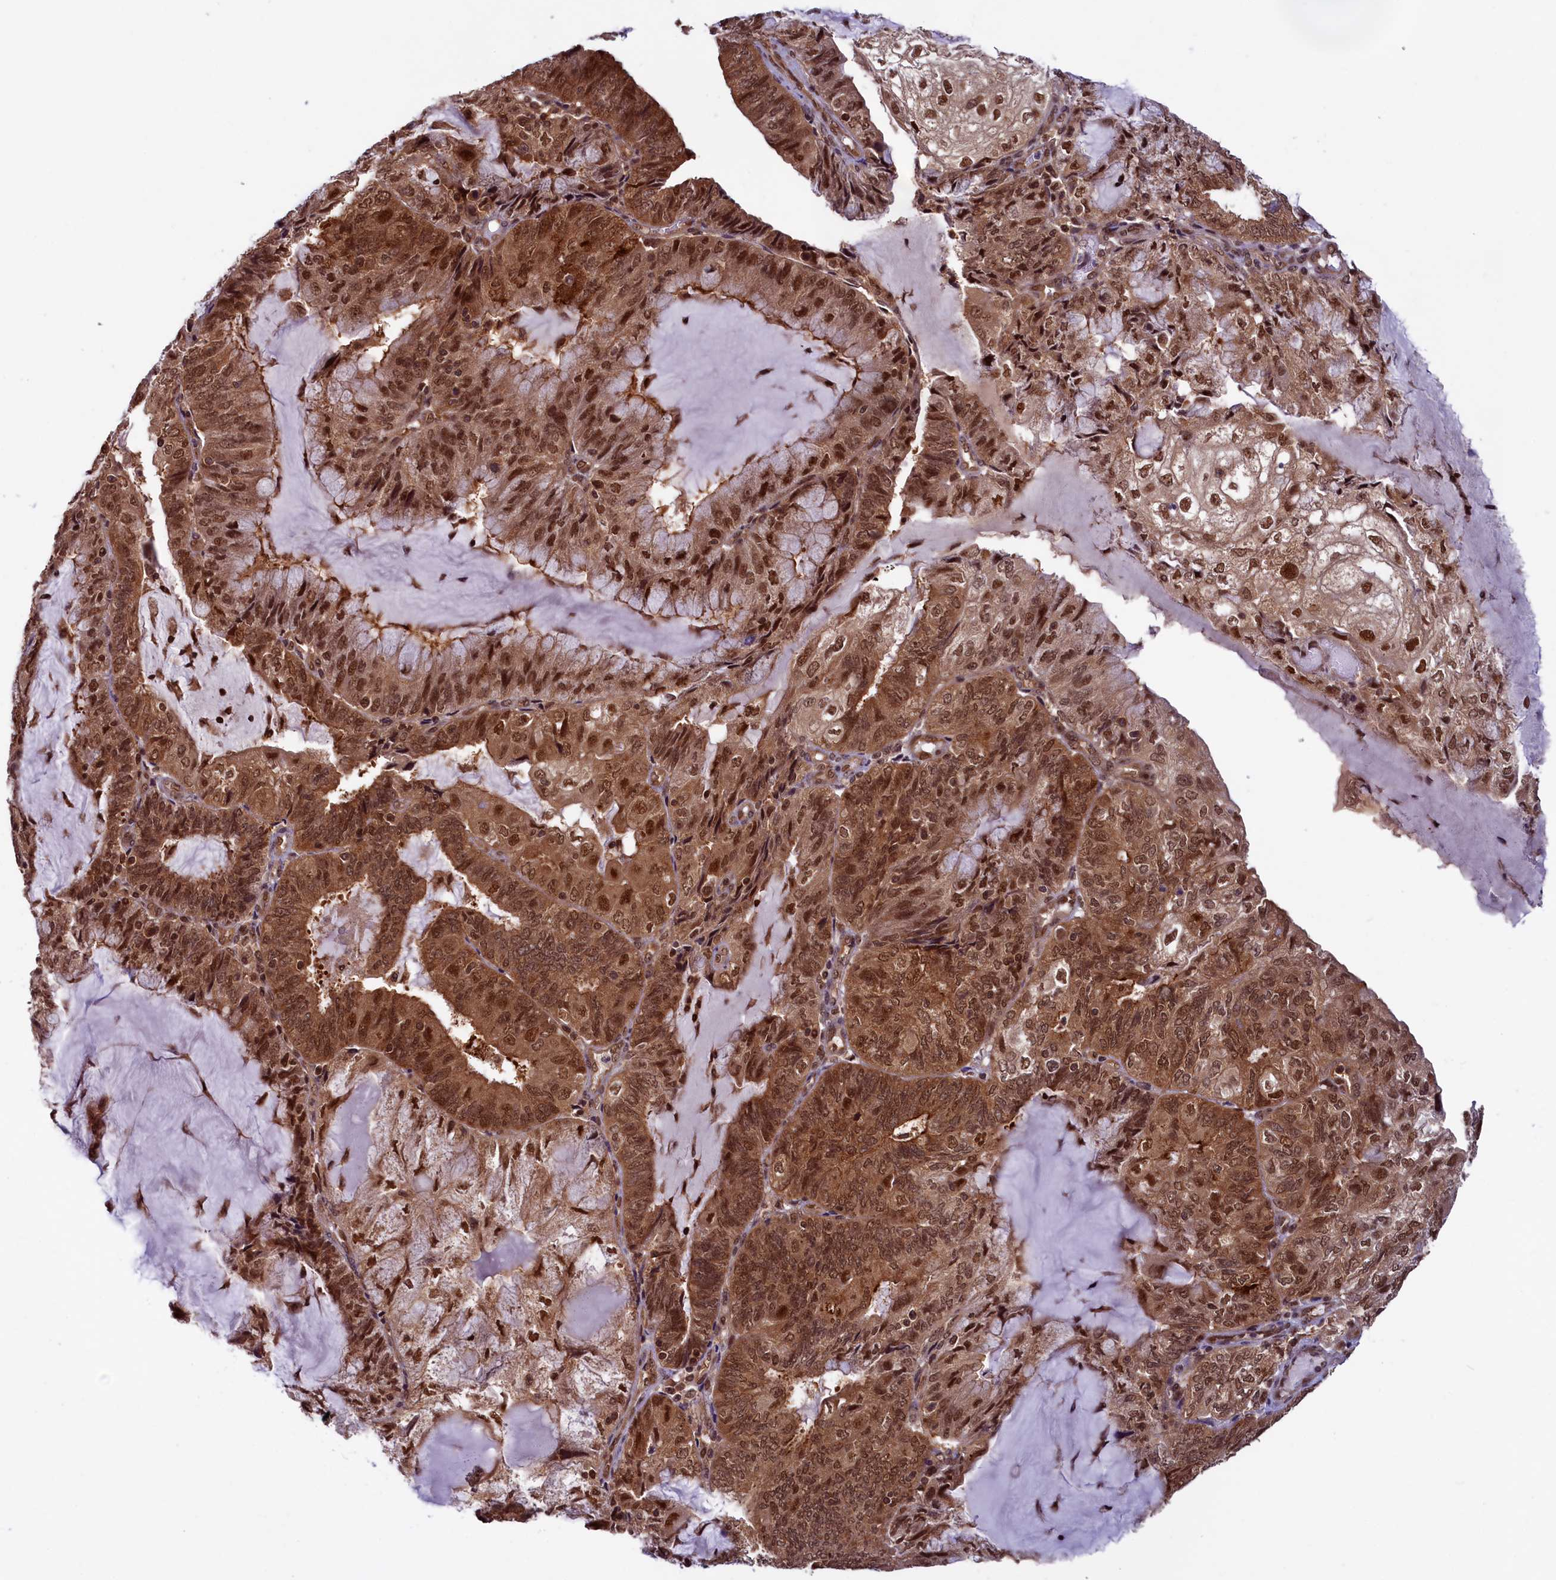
{"staining": {"intensity": "strong", "quantity": ">75%", "location": "cytoplasmic/membranous,nuclear"}, "tissue": "endometrial cancer", "cell_type": "Tumor cells", "image_type": "cancer", "snomed": [{"axis": "morphology", "description": "Adenocarcinoma, NOS"}, {"axis": "topography", "description": "Endometrium"}], "caption": "Immunohistochemical staining of endometrial adenocarcinoma shows high levels of strong cytoplasmic/membranous and nuclear staining in approximately >75% of tumor cells. The protein is shown in brown color, while the nuclei are stained blue.", "gene": "SLC7A6OS", "patient": {"sex": "female", "age": 81}}